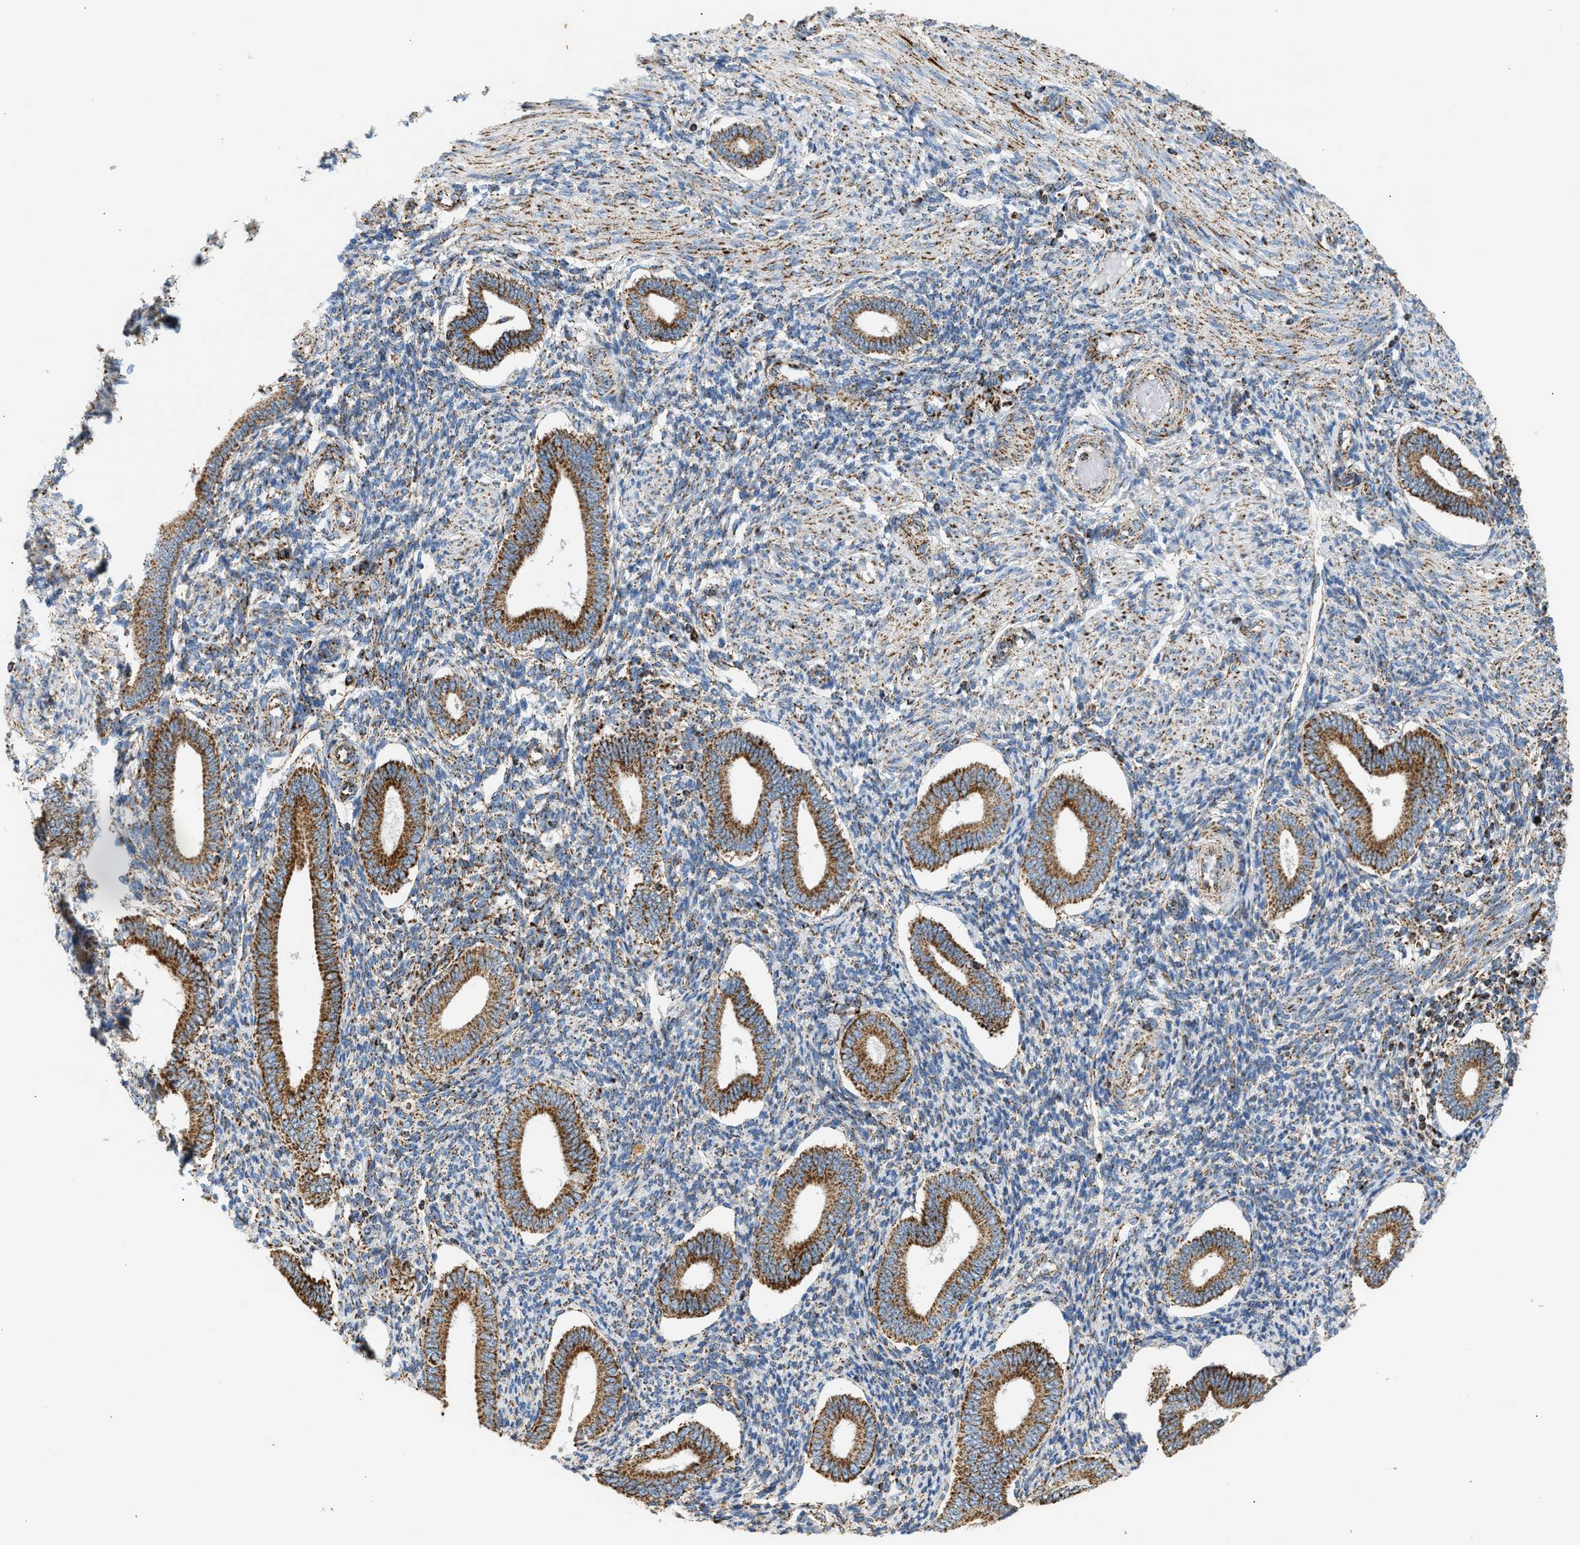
{"staining": {"intensity": "moderate", "quantity": ">75%", "location": "cytoplasmic/membranous"}, "tissue": "endometrium", "cell_type": "Cells in endometrial stroma", "image_type": "normal", "snomed": [{"axis": "morphology", "description": "Normal tissue, NOS"}, {"axis": "topography", "description": "Endometrium"}], "caption": "Immunohistochemical staining of benign endometrium shows moderate cytoplasmic/membranous protein staining in about >75% of cells in endometrial stroma. The protein of interest is shown in brown color, while the nuclei are stained blue.", "gene": "OGDH", "patient": {"sex": "female", "age": 42}}